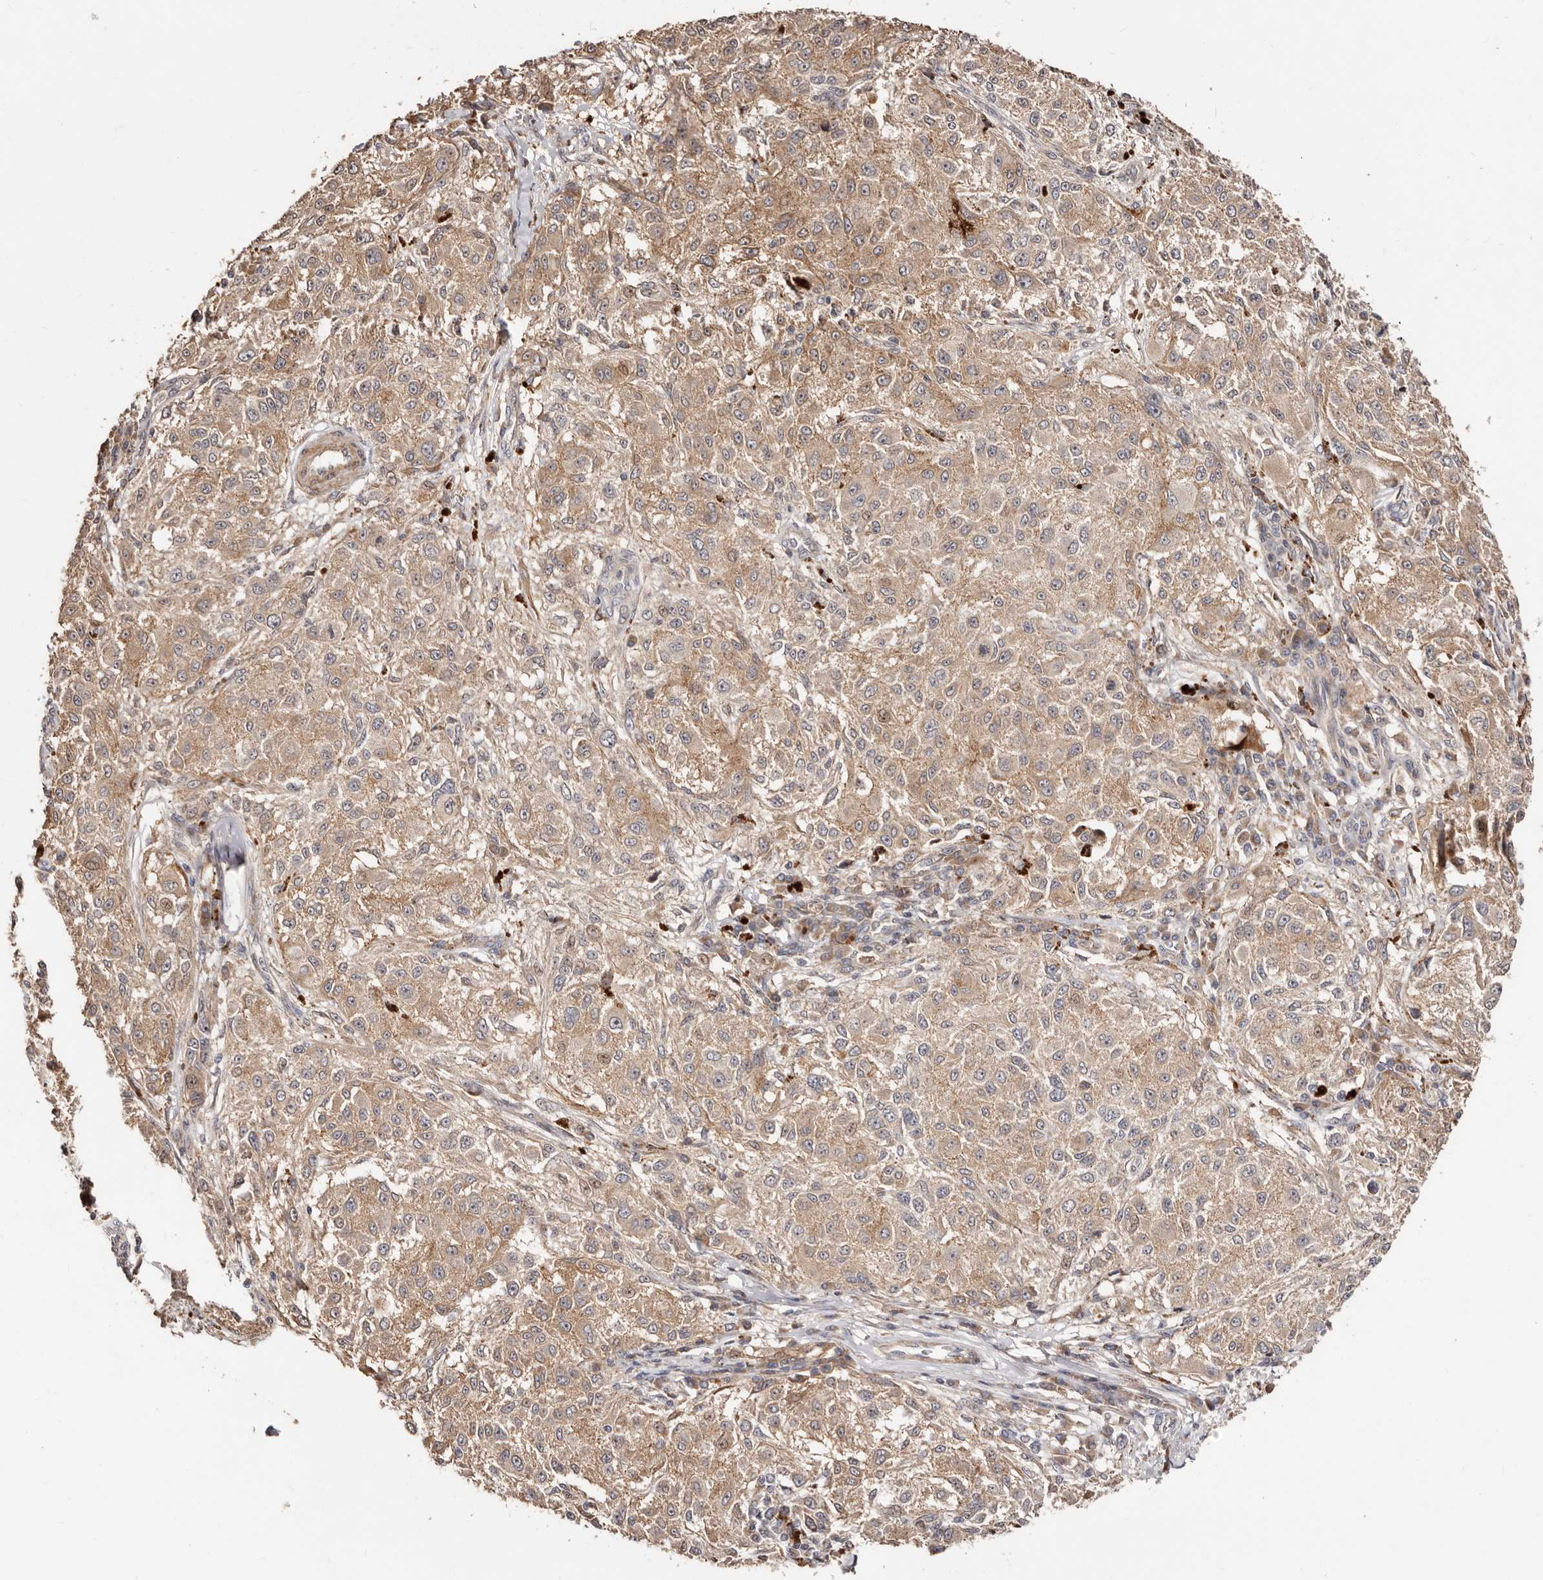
{"staining": {"intensity": "weak", "quantity": ">75%", "location": "cytoplasmic/membranous"}, "tissue": "melanoma", "cell_type": "Tumor cells", "image_type": "cancer", "snomed": [{"axis": "morphology", "description": "Necrosis, NOS"}, {"axis": "morphology", "description": "Malignant melanoma, NOS"}, {"axis": "topography", "description": "Skin"}], "caption": "Protein staining by IHC exhibits weak cytoplasmic/membranous staining in about >75% of tumor cells in malignant melanoma.", "gene": "APOL6", "patient": {"sex": "female", "age": 87}}